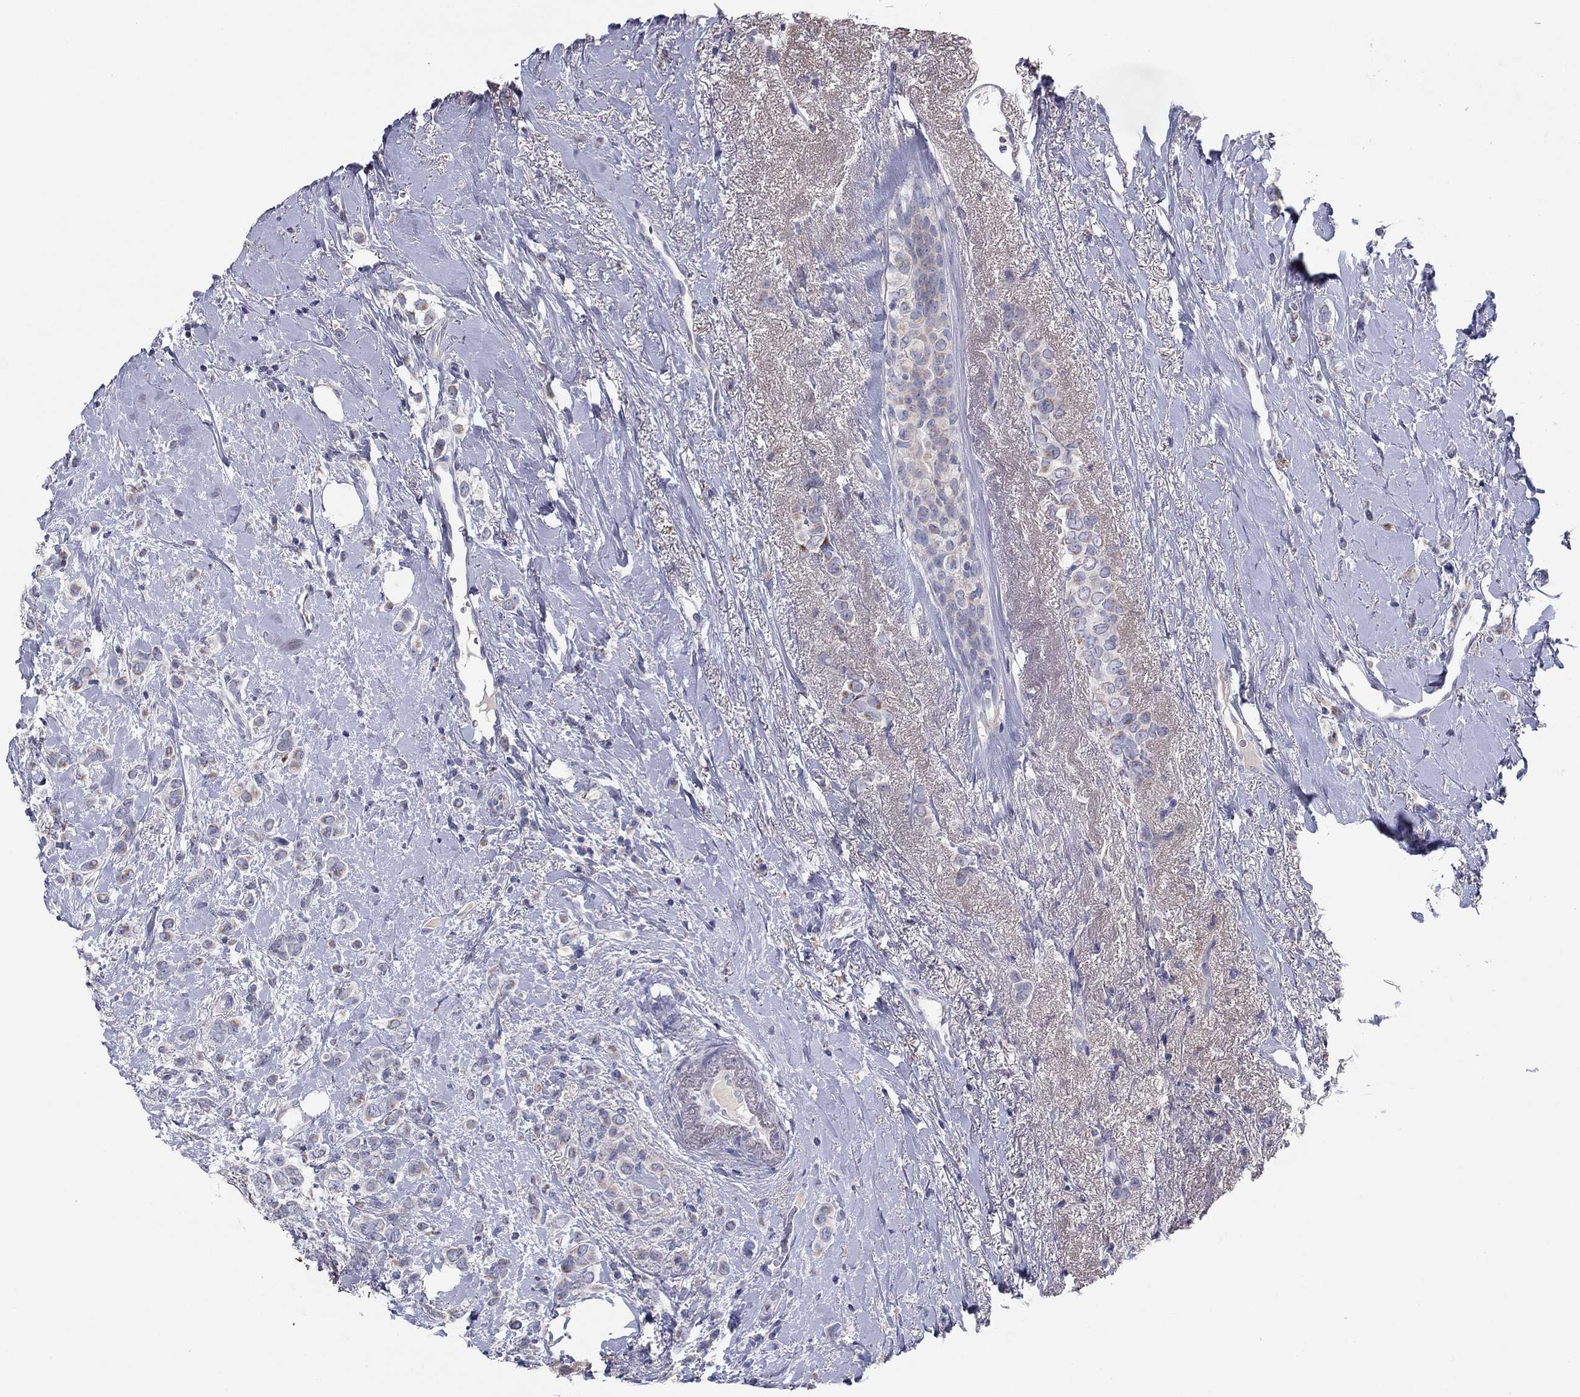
{"staining": {"intensity": "negative", "quantity": "none", "location": "none"}, "tissue": "breast cancer", "cell_type": "Tumor cells", "image_type": "cancer", "snomed": [{"axis": "morphology", "description": "Lobular carcinoma"}, {"axis": "topography", "description": "Breast"}], "caption": "Lobular carcinoma (breast) was stained to show a protein in brown. There is no significant staining in tumor cells.", "gene": "PTGDS", "patient": {"sex": "female", "age": 66}}